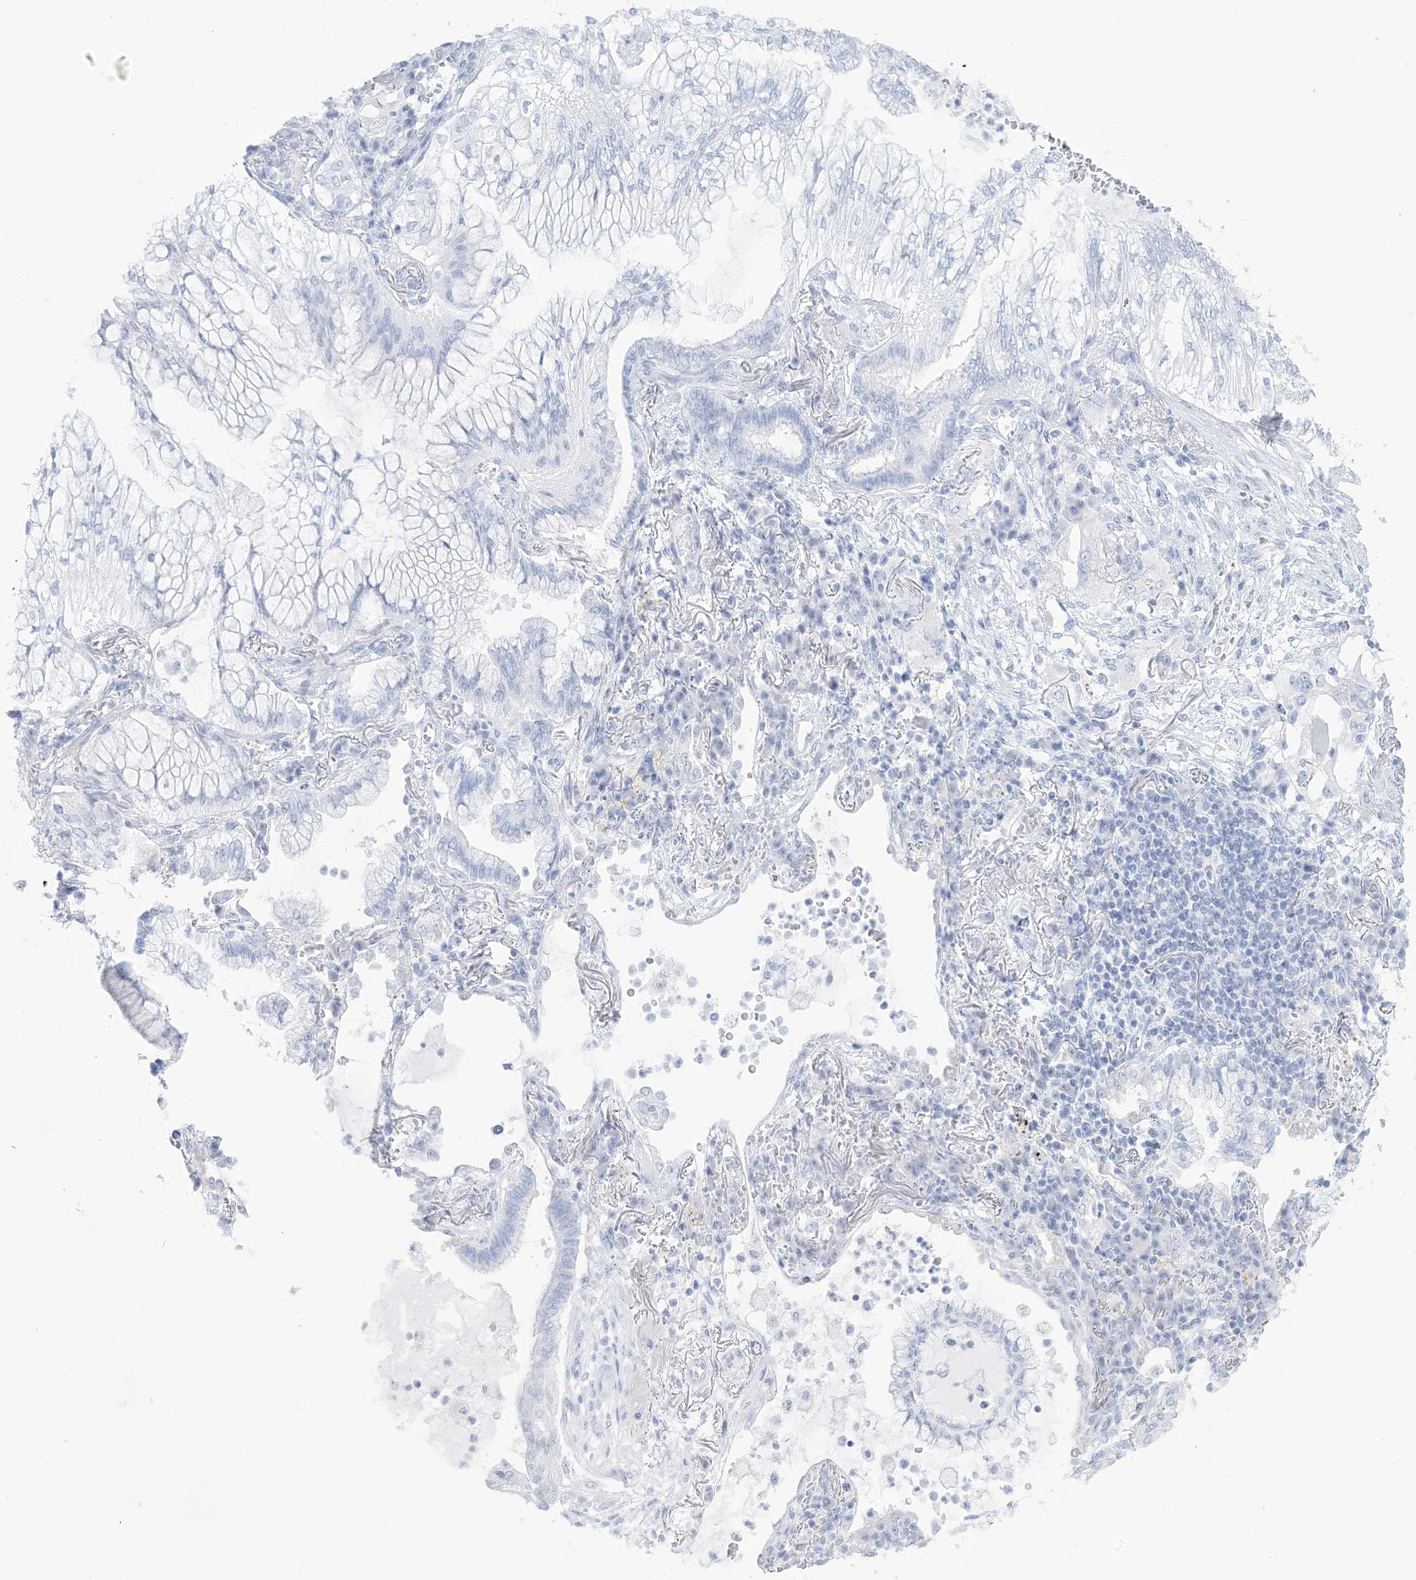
{"staining": {"intensity": "negative", "quantity": "none", "location": "none"}, "tissue": "lung cancer", "cell_type": "Tumor cells", "image_type": "cancer", "snomed": [{"axis": "morphology", "description": "Adenocarcinoma, NOS"}, {"axis": "topography", "description": "Lung"}], "caption": "Immunohistochemical staining of human lung cancer (adenocarcinoma) demonstrates no significant expression in tumor cells.", "gene": "AGXT", "patient": {"sex": "female", "age": 70}}